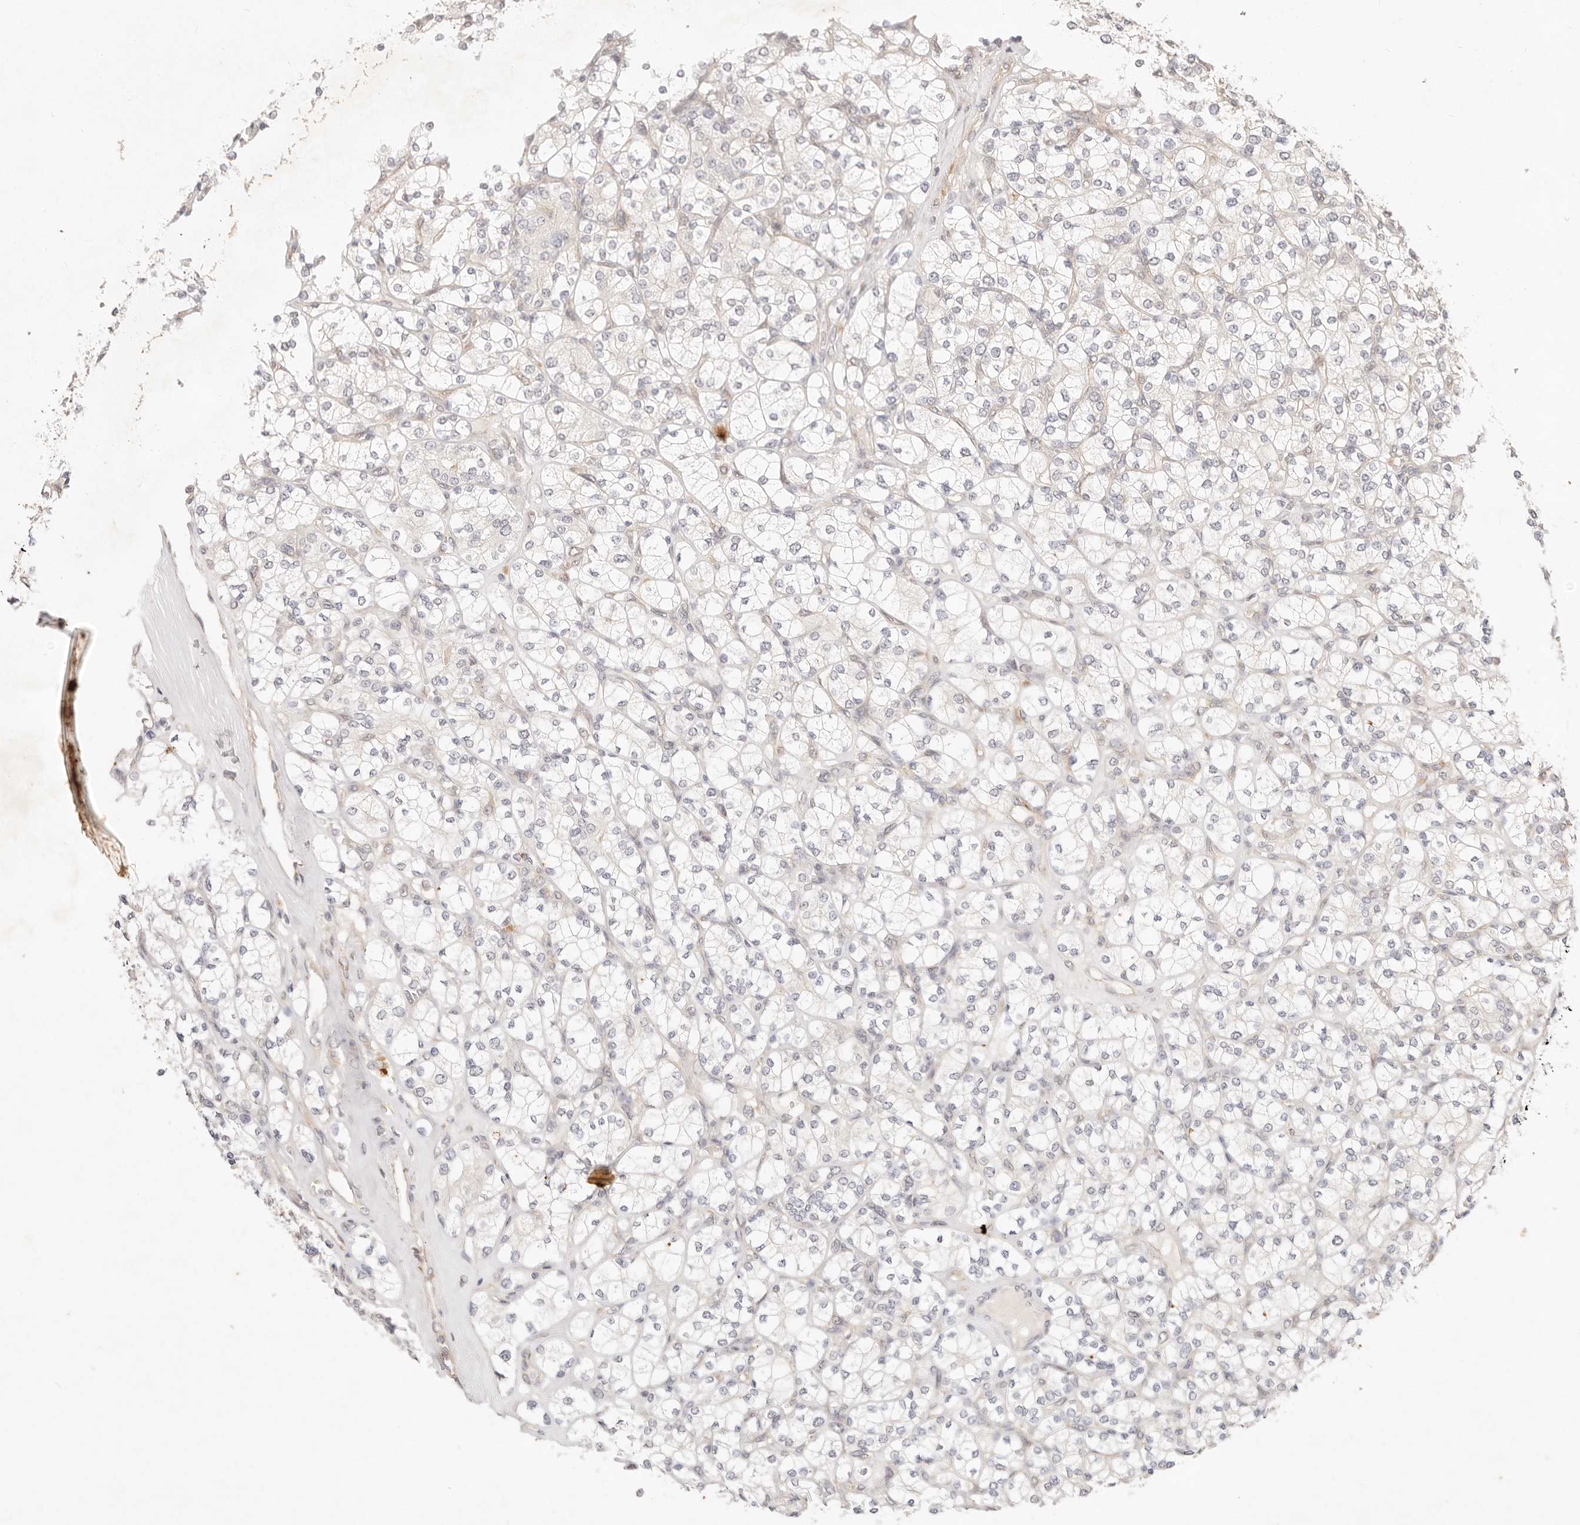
{"staining": {"intensity": "negative", "quantity": "none", "location": "none"}, "tissue": "renal cancer", "cell_type": "Tumor cells", "image_type": "cancer", "snomed": [{"axis": "morphology", "description": "Adenocarcinoma, NOS"}, {"axis": "topography", "description": "Kidney"}], "caption": "Tumor cells are negative for brown protein staining in renal adenocarcinoma. Nuclei are stained in blue.", "gene": "GPR156", "patient": {"sex": "male", "age": 77}}